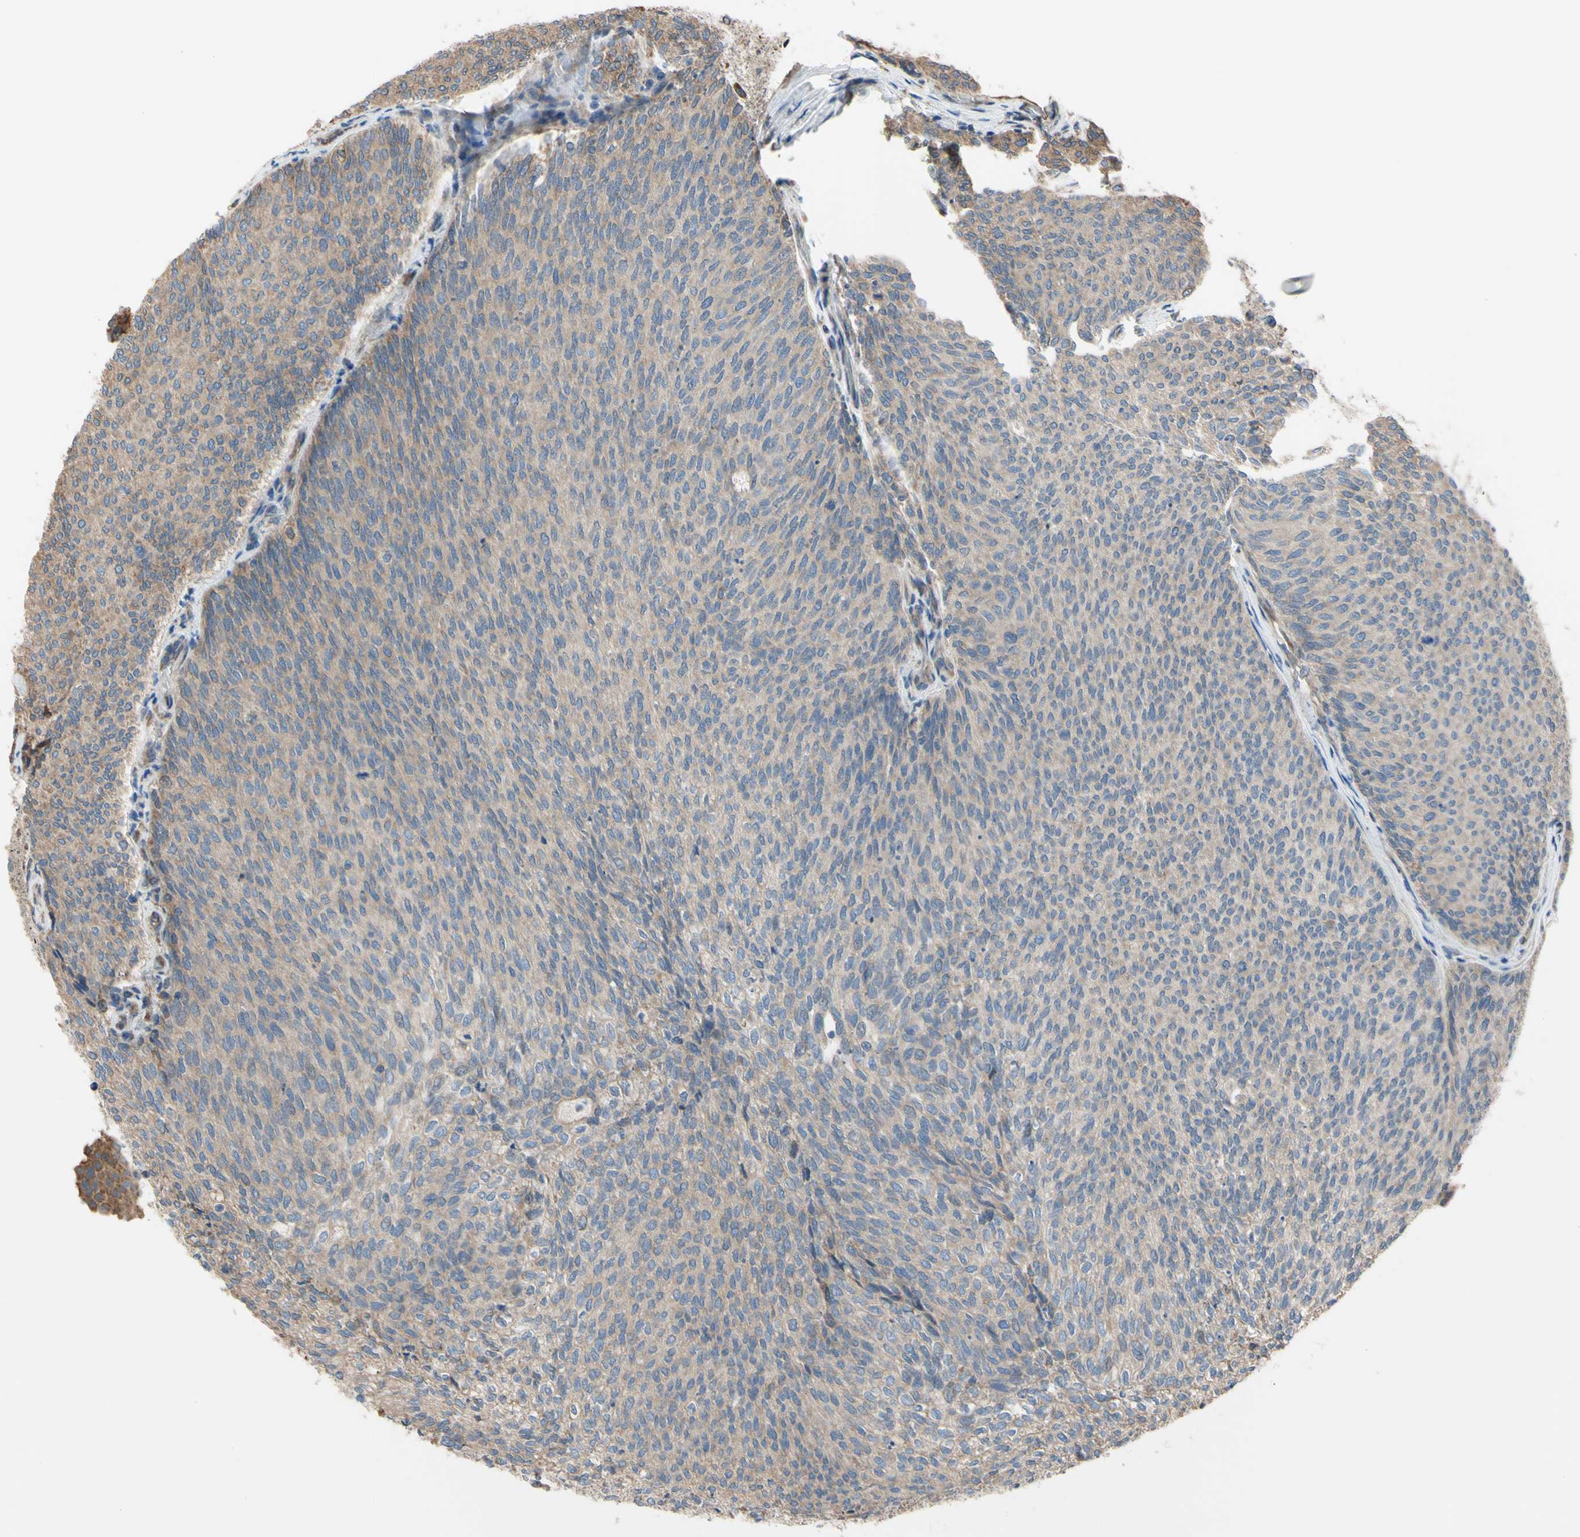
{"staining": {"intensity": "weak", "quantity": "25%-75%", "location": "cytoplasmic/membranous"}, "tissue": "urothelial cancer", "cell_type": "Tumor cells", "image_type": "cancer", "snomed": [{"axis": "morphology", "description": "Urothelial carcinoma, Low grade"}, {"axis": "topography", "description": "Urinary bladder"}], "caption": "Immunohistochemistry (IHC) image of neoplastic tissue: human low-grade urothelial carcinoma stained using immunohistochemistry (IHC) demonstrates low levels of weak protein expression localized specifically in the cytoplasmic/membranous of tumor cells, appearing as a cytoplasmic/membranous brown color.", "gene": "BMF", "patient": {"sex": "female", "age": 79}}